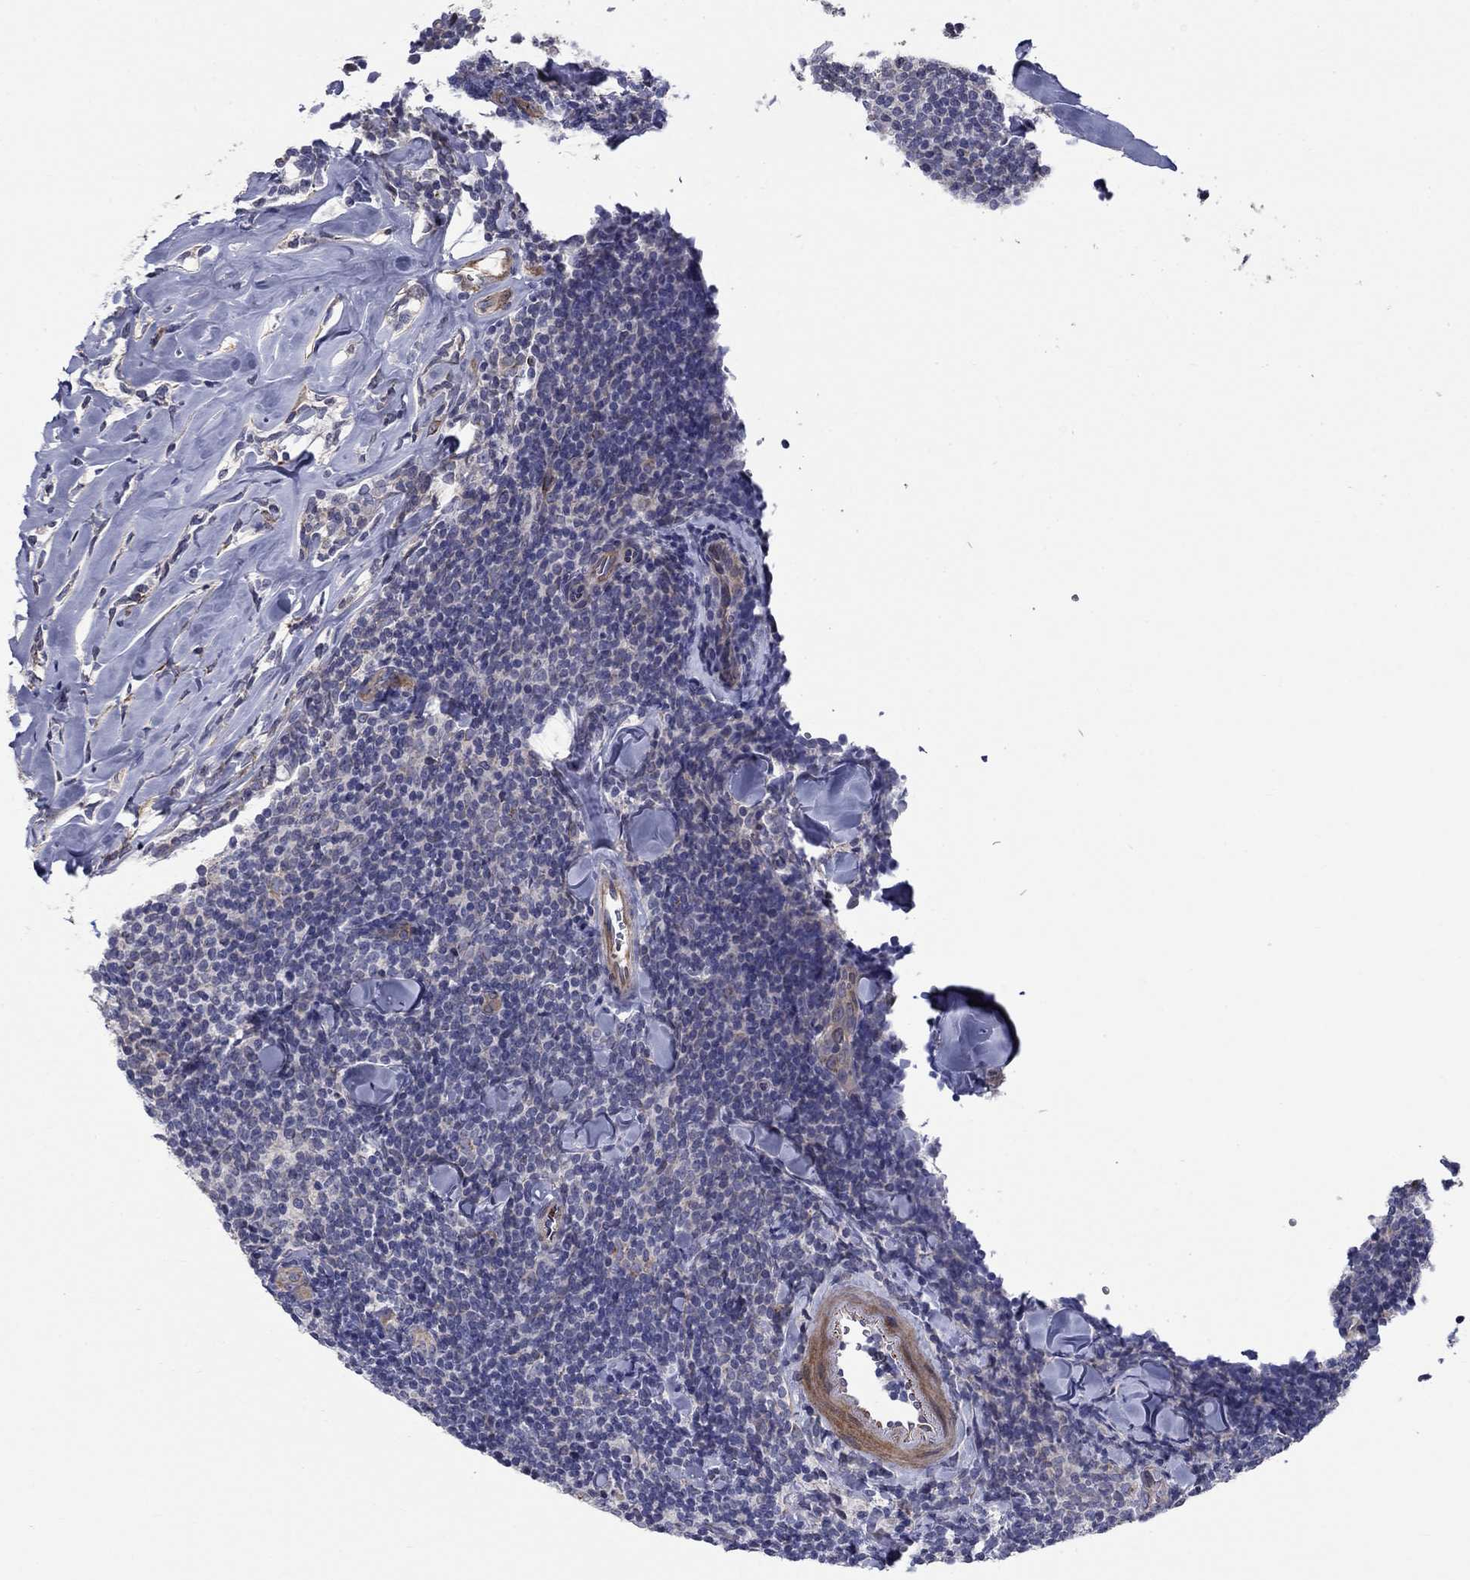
{"staining": {"intensity": "negative", "quantity": "none", "location": "none"}, "tissue": "lymphoma", "cell_type": "Tumor cells", "image_type": "cancer", "snomed": [{"axis": "morphology", "description": "Malignant lymphoma, non-Hodgkin's type, Low grade"}, {"axis": "topography", "description": "Lymph node"}], "caption": "The immunohistochemistry (IHC) image has no significant positivity in tumor cells of lymphoma tissue. (Stains: DAB immunohistochemistry with hematoxylin counter stain, Microscopy: brightfield microscopy at high magnification).", "gene": "SLC1A1", "patient": {"sex": "female", "age": 56}}